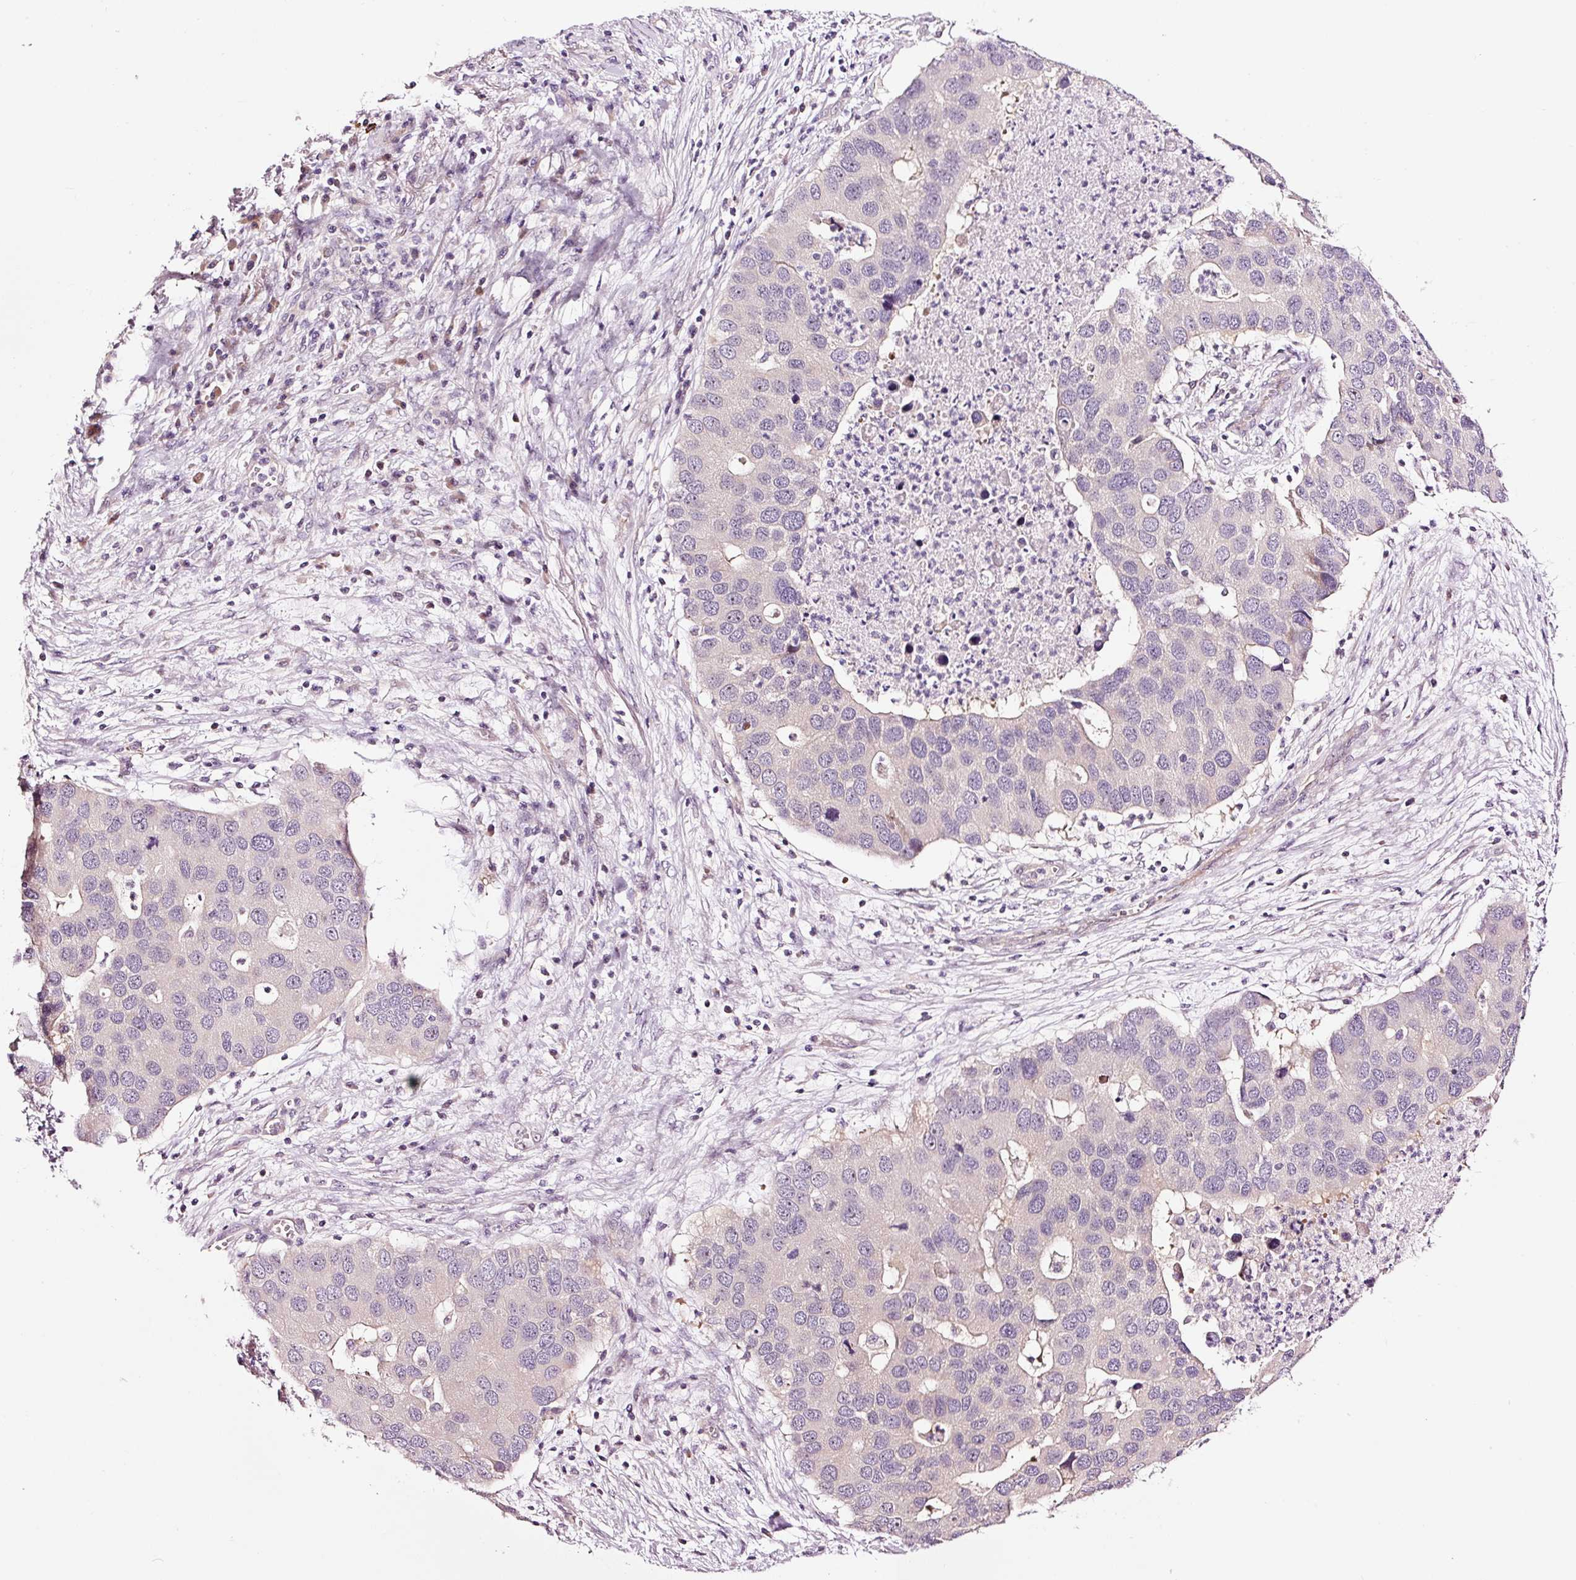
{"staining": {"intensity": "negative", "quantity": "none", "location": "none"}, "tissue": "lung cancer", "cell_type": "Tumor cells", "image_type": "cancer", "snomed": [{"axis": "morphology", "description": "Aneuploidy"}, {"axis": "morphology", "description": "Adenocarcinoma, NOS"}, {"axis": "topography", "description": "Lymph node"}, {"axis": "topography", "description": "Lung"}], "caption": "Tumor cells show no significant protein expression in lung cancer (adenocarcinoma).", "gene": "UTP14A", "patient": {"sex": "female", "age": 74}}